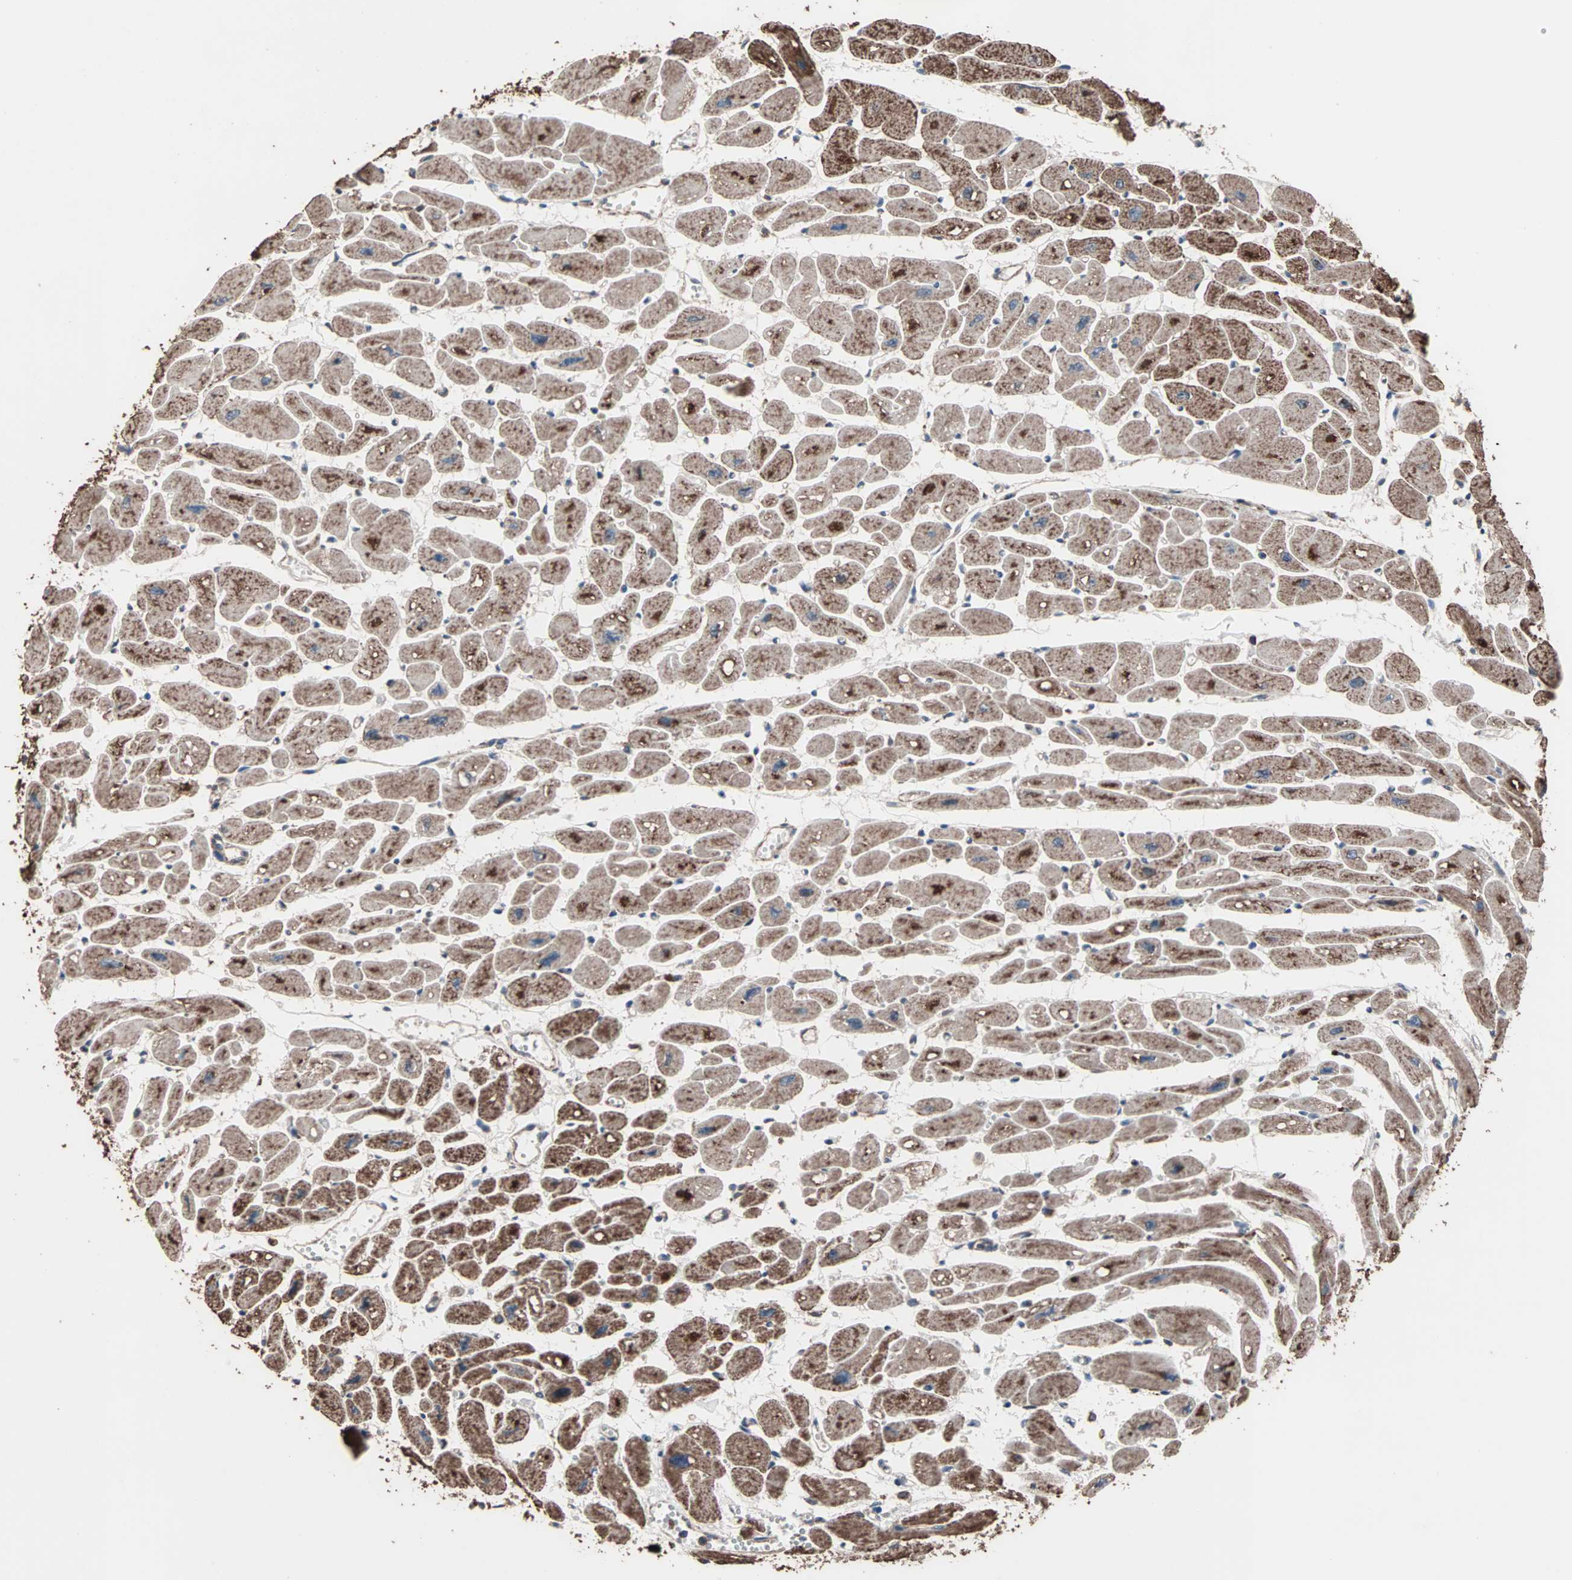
{"staining": {"intensity": "strong", "quantity": ">75%", "location": "cytoplasmic/membranous"}, "tissue": "heart muscle", "cell_type": "Cardiomyocytes", "image_type": "normal", "snomed": [{"axis": "morphology", "description": "Normal tissue, NOS"}, {"axis": "topography", "description": "Heart"}], "caption": "Immunohistochemistry (IHC) (DAB) staining of unremarkable human heart muscle demonstrates strong cytoplasmic/membranous protein positivity in about >75% of cardiomyocytes. (Stains: DAB (3,3'-diaminobenzidine) in brown, nuclei in blue, Microscopy: brightfield microscopy at high magnification).", "gene": "MRPL2", "patient": {"sex": "female", "age": 54}}